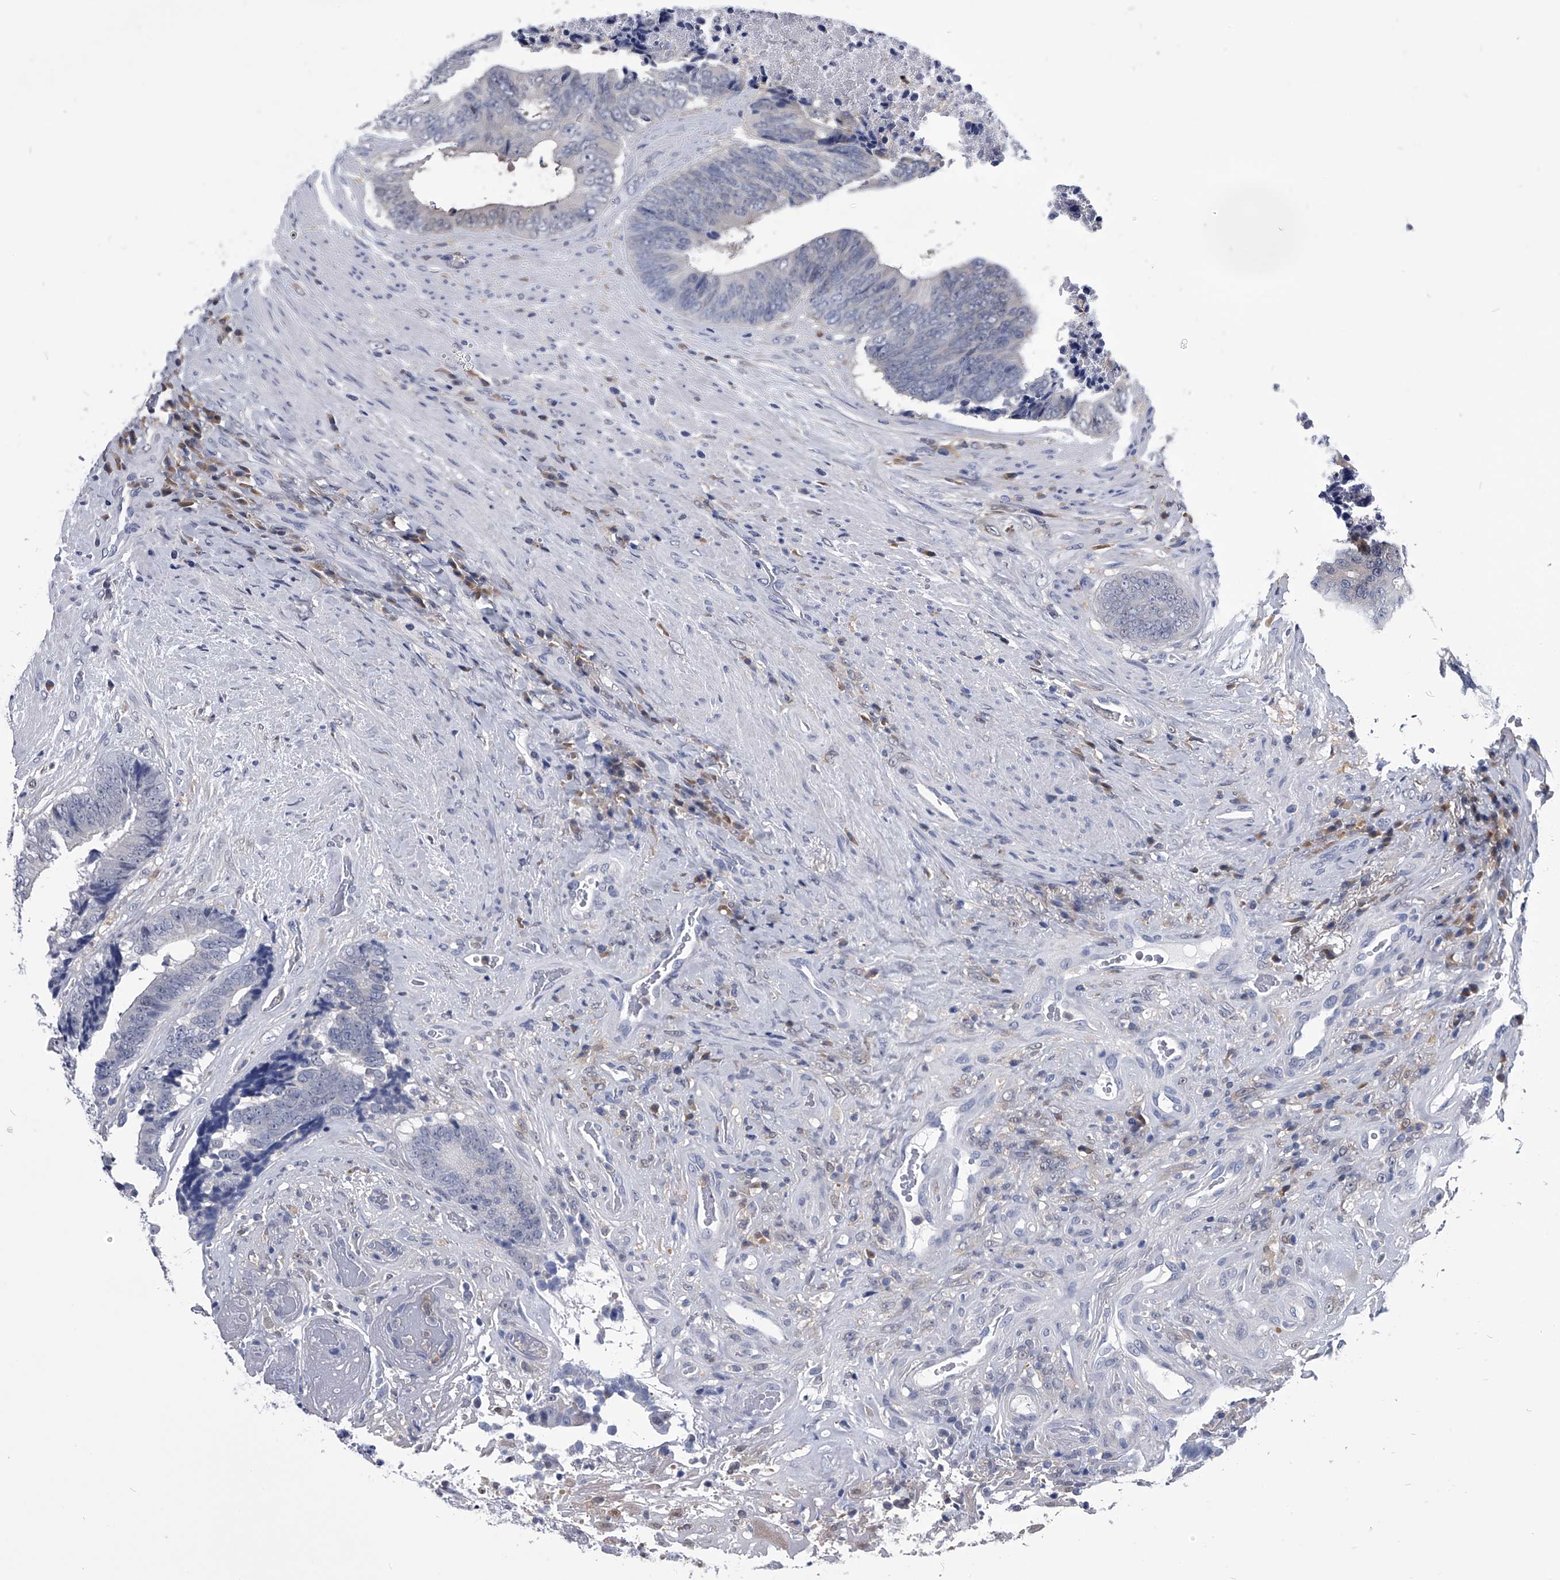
{"staining": {"intensity": "negative", "quantity": "none", "location": "none"}, "tissue": "colorectal cancer", "cell_type": "Tumor cells", "image_type": "cancer", "snomed": [{"axis": "morphology", "description": "Adenocarcinoma, NOS"}, {"axis": "topography", "description": "Rectum"}], "caption": "The photomicrograph displays no significant positivity in tumor cells of colorectal adenocarcinoma.", "gene": "PDXK", "patient": {"sex": "male", "age": 72}}